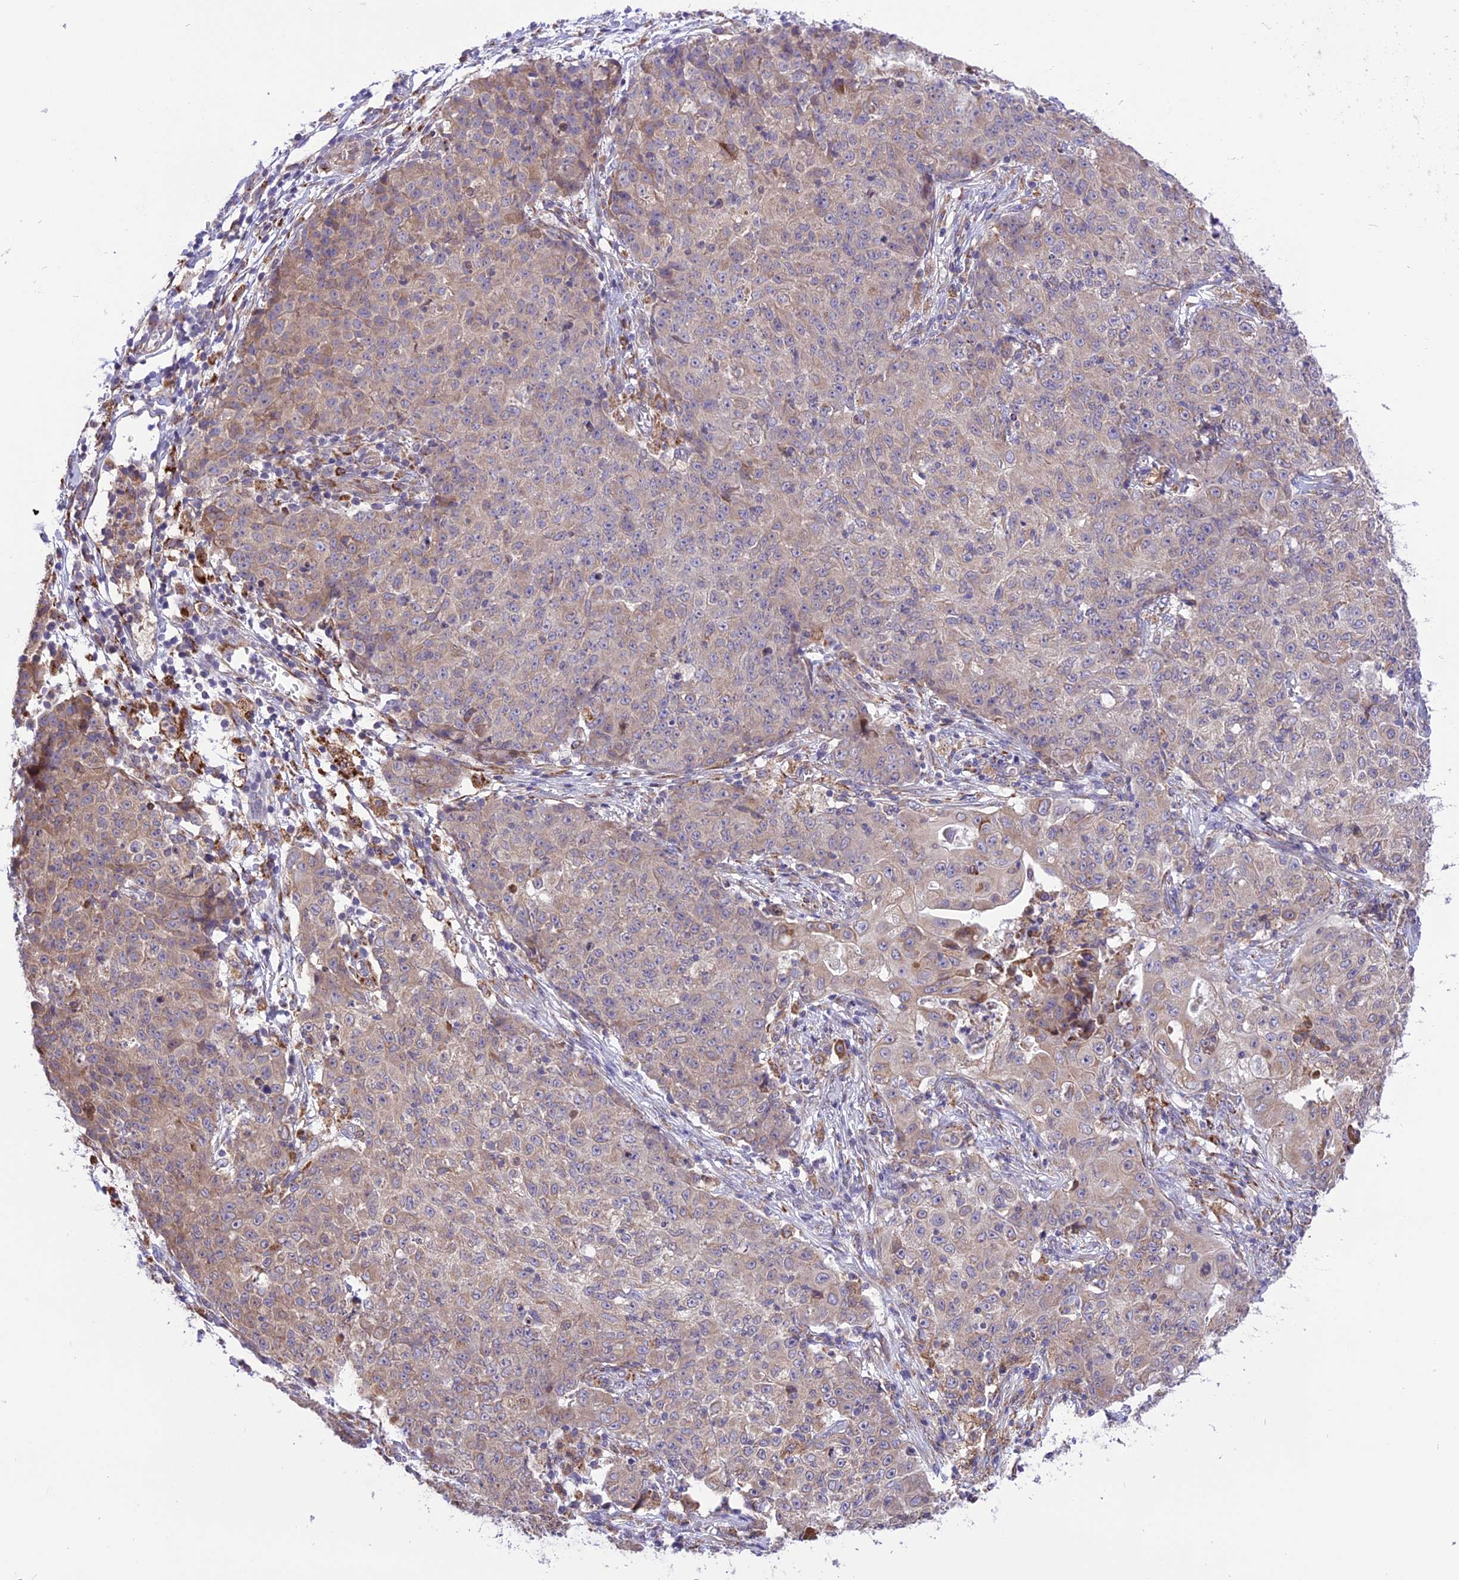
{"staining": {"intensity": "weak", "quantity": "25%-75%", "location": "cytoplasmic/membranous"}, "tissue": "ovarian cancer", "cell_type": "Tumor cells", "image_type": "cancer", "snomed": [{"axis": "morphology", "description": "Carcinoma, endometroid"}, {"axis": "topography", "description": "Ovary"}], "caption": "A photomicrograph of ovarian endometroid carcinoma stained for a protein shows weak cytoplasmic/membranous brown staining in tumor cells.", "gene": "ARMCX6", "patient": {"sex": "female", "age": 42}}